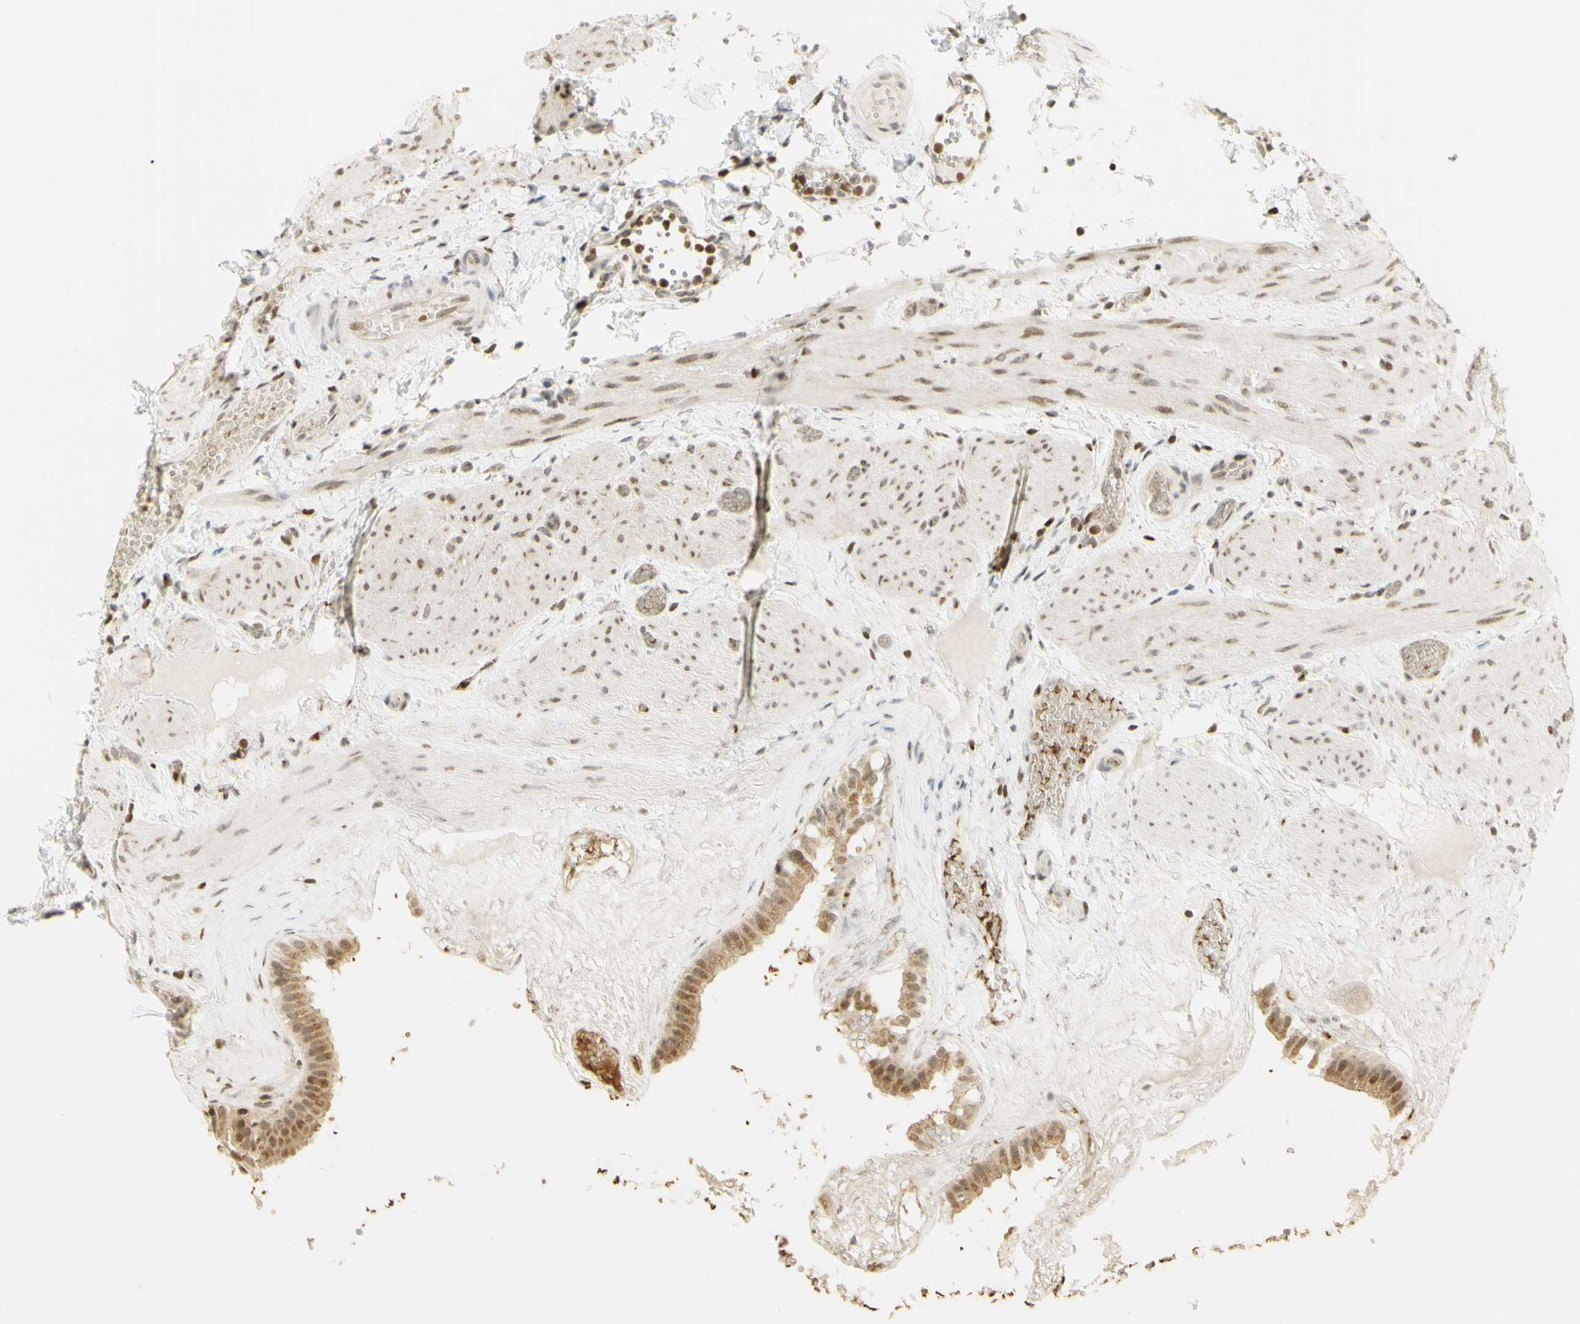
{"staining": {"intensity": "moderate", "quantity": ">75%", "location": "cytoplasmic/membranous,nuclear"}, "tissue": "gallbladder", "cell_type": "Glandular cells", "image_type": "normal", "snomed": [{"axis": "morphology", "description": "Normal tissue, NOS"}, {"axis": "topography", "description": "Gallbladder"}], "caption": "DAB immunohistochemical staining of benign gallbladder reveals moderate cytoplasmic/membranous,nuclear protein staining in about >75% of glandular cells.", "gene": "KIF11", "patient": {"sex": "female", "age": 26}}